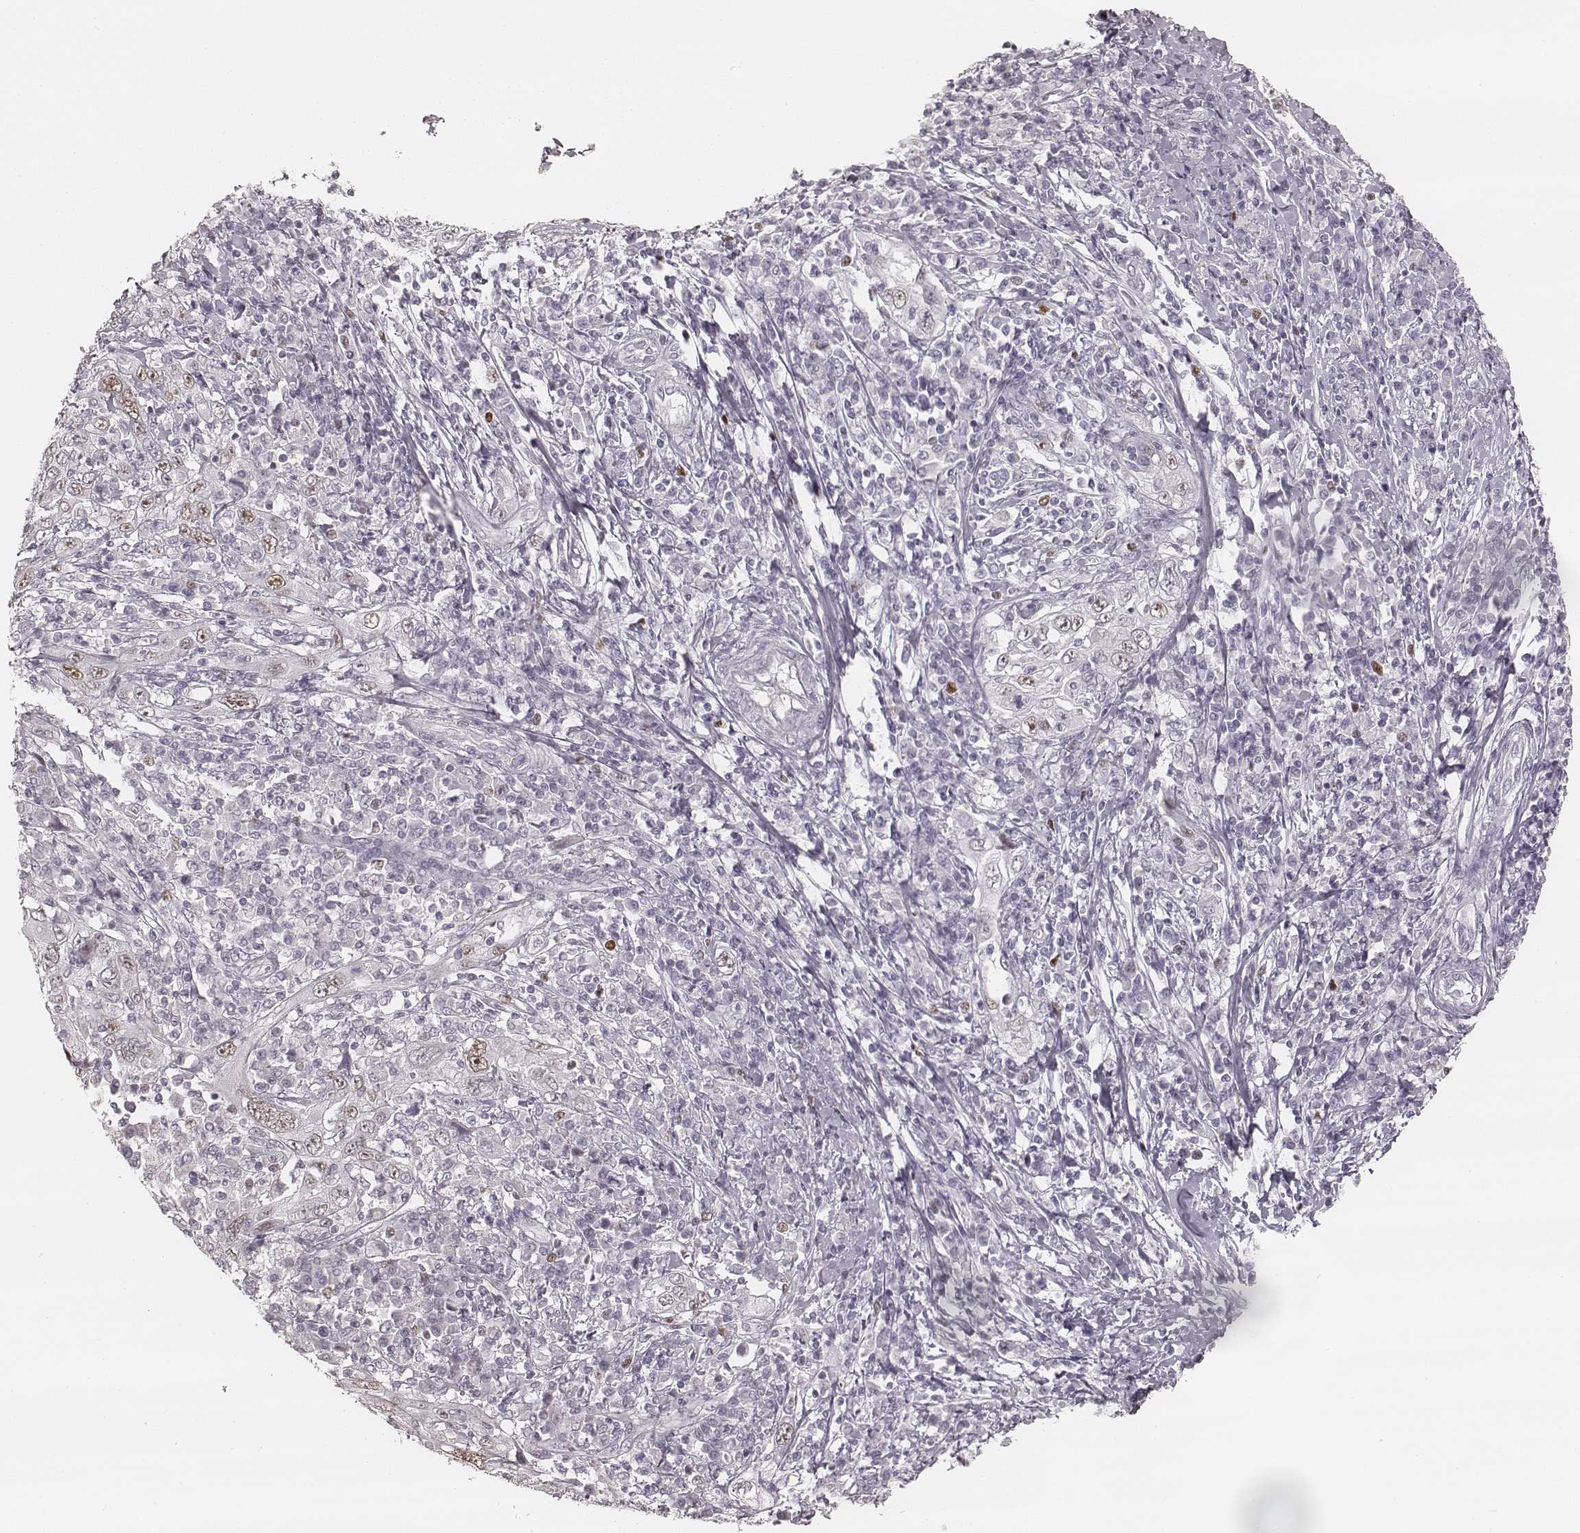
{"staining": {"intensity": "weak", "quantity": "<25%", "location": "nuclear"}, "tissue": "cervical cancer", "cell_type": "Tumor cells", "image_type": "cancer", "snomed": [{"axis": "morphology", "description": "Squamous cell carcinoma, NOS"}, {"axis": "topography", "description": "Cervix"}], "caption": "An IHC photomicrograph of cervical cancer is shown. There is no staining in tumor cells of cervical cancer.", "gene": "TEX37", "patient": {"sex": "female", "age": 46}}